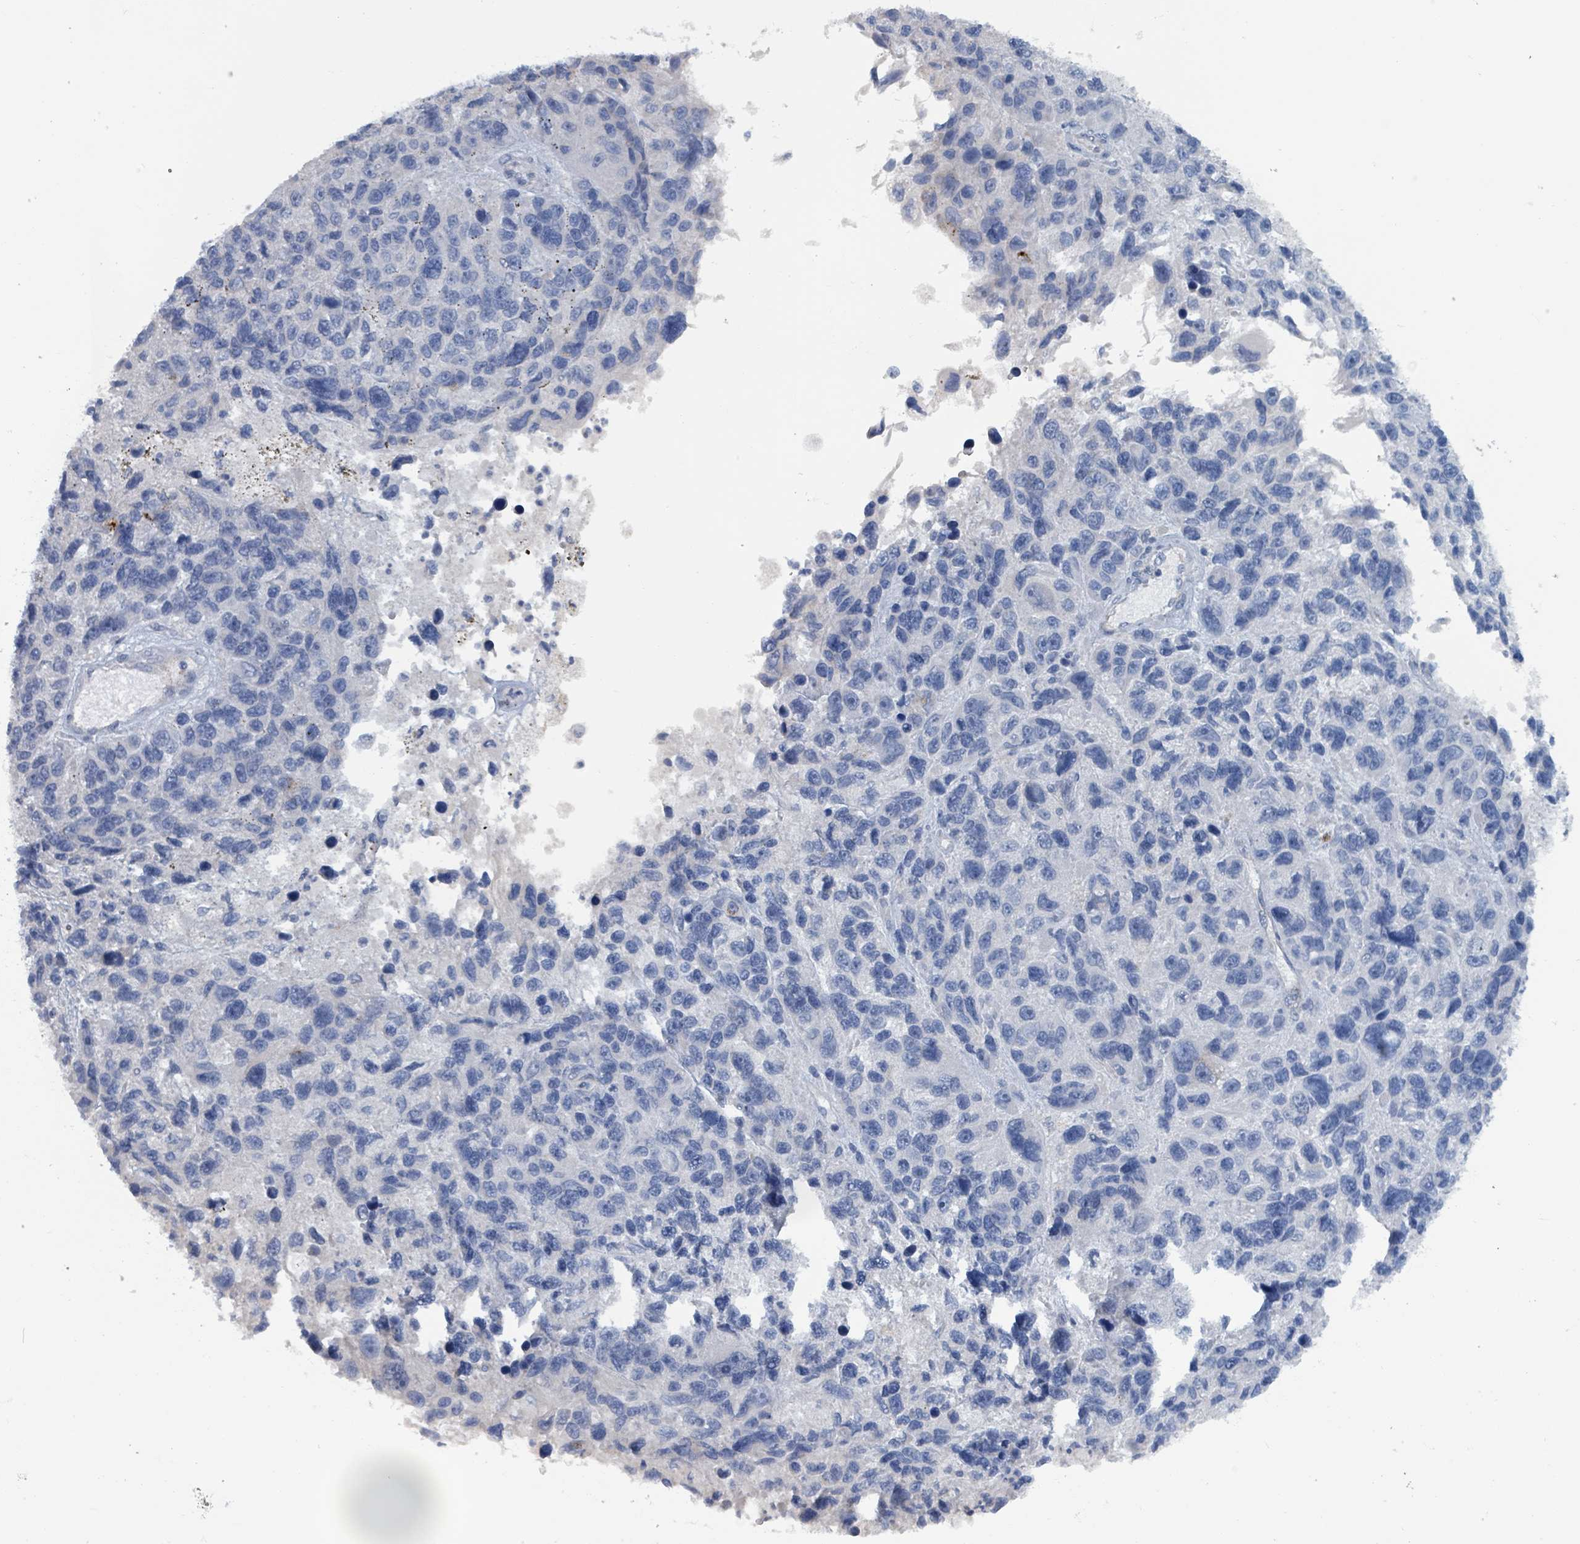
{"staining": {"intensity": "negative", "quantity": "none", "location": "none"}, "tissue": "melanoma", "cell_type": "Tumor cells", "image_type": "cancer", "snomed": [{"axis": "morphology", "description": "Malignant melanoma, NOS"}, {"axis": "topography", "description": "Skin"}], "caption": "This is an immunohistochemistry photomicrograph of malignant melanoma. There is no expression in tumor cells.", "gene": "TAAR5", "patient": {"sex": "male", "age": 53}}